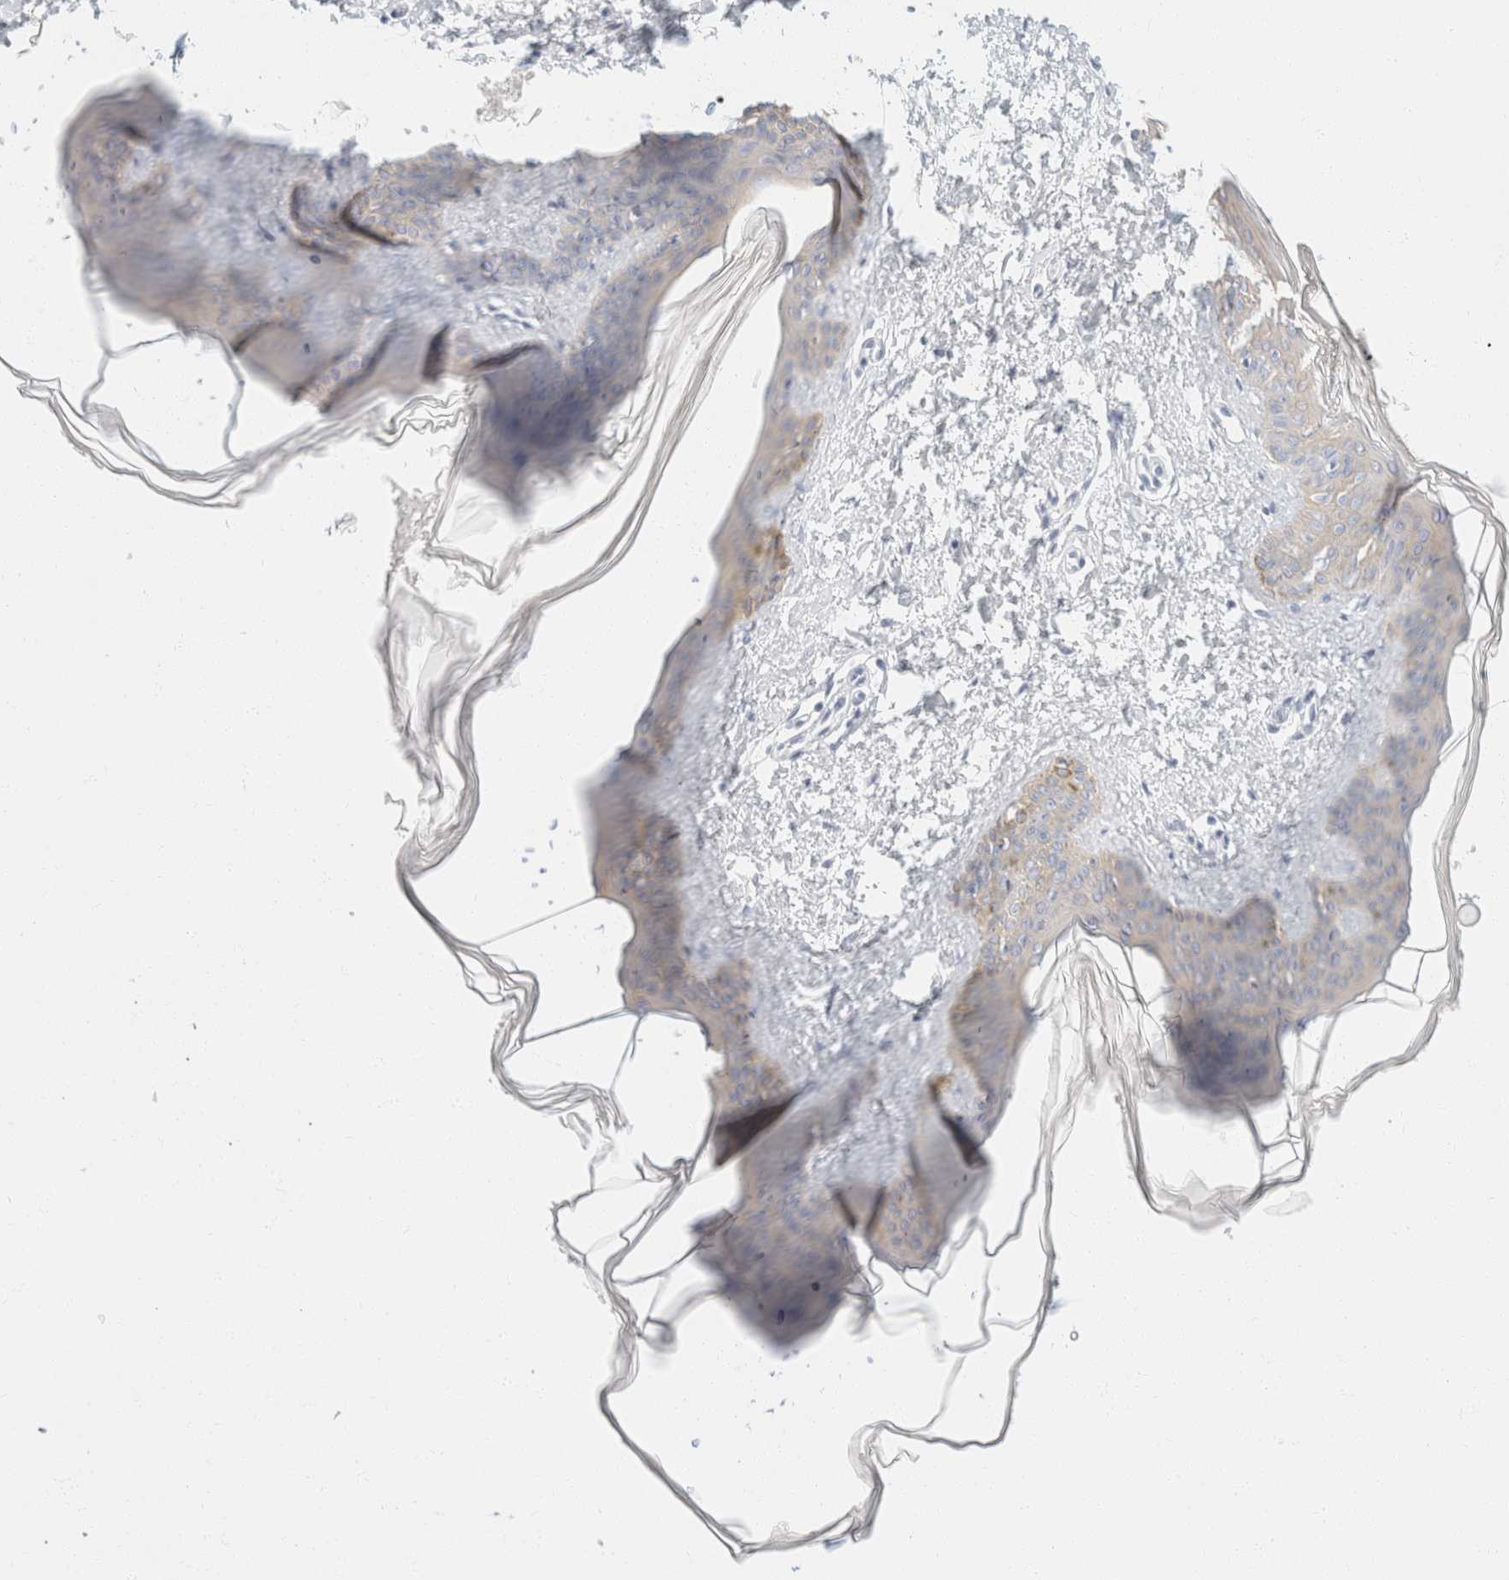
{"staining": {"intensity": "negative", "quantity": "none", "location": "none"}, "tissue": "skin", "cell_type": "Fibroblasts", "image_type": "normal", "snomed": [{"axis": "morphology", "description": "Normal tissue, NOS"}, {"axis": "topography", "description": "Skin"}], "caption": "This is a micrograph of IHC staining of normal skin, which shows no staining in fibroblasts.", "gene": "KRT20", "patient": {"sex": "female", "age": 17}}